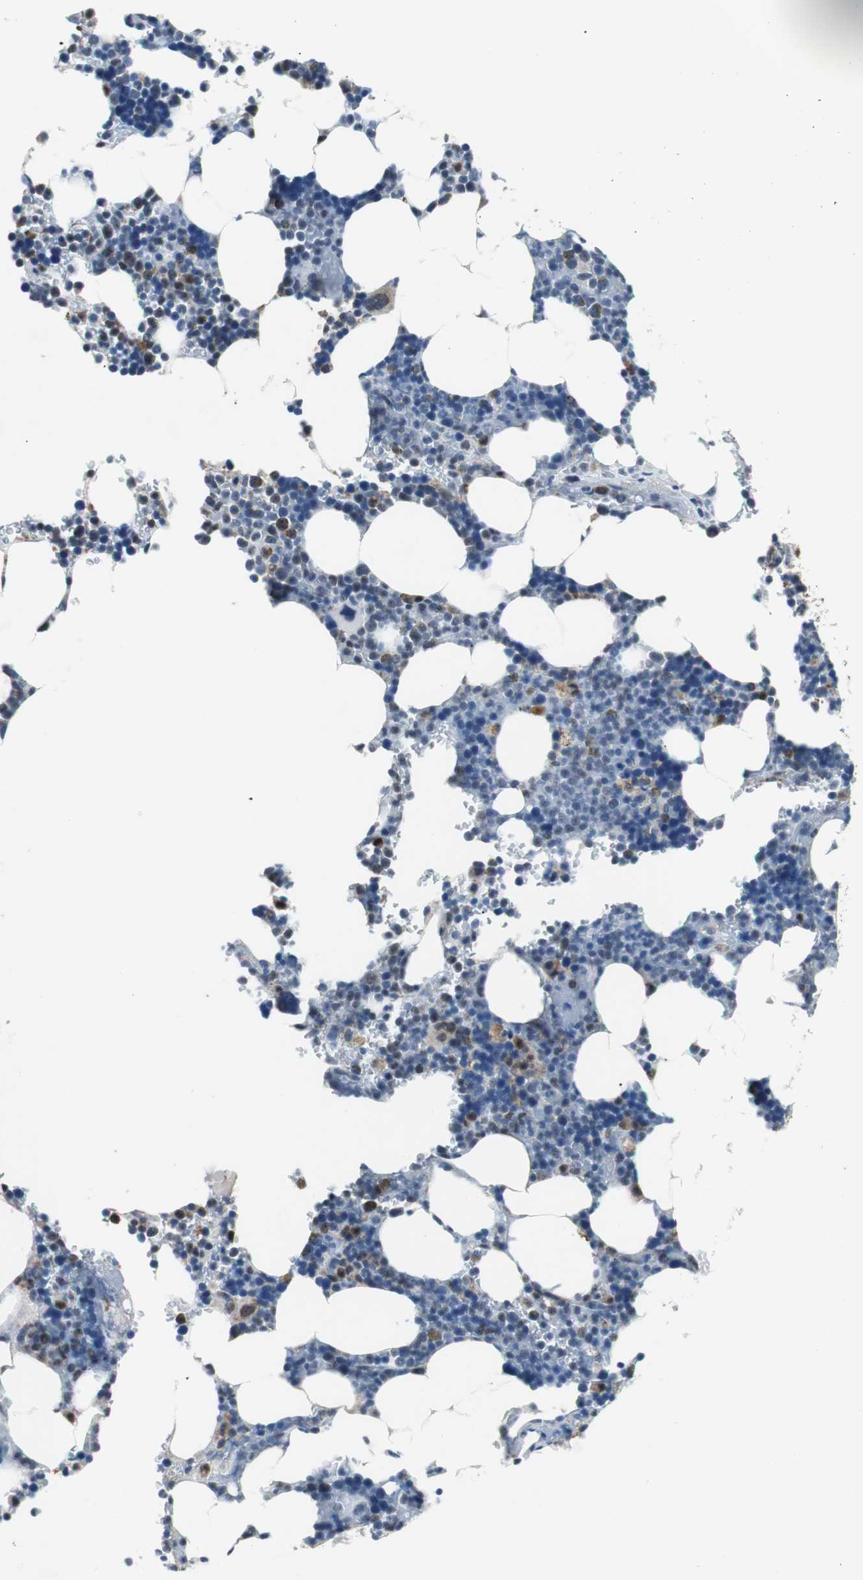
{"staining": {"intensity": "strong", "quantity": "25%-75%", "location": "cytoplasmic/membranous"}, "tissue": "bone marrow", "cell_type": "Hematopoietic cells", "image_type": "normal", "snomed": [{"axis": "morphology", "description": "Normal tissue, NOS"}, {"axis": "topography", "description": "Bone marrow"}], "caption": "DAB immunohistochemical staining of unremarkable human bone marrow demonstrates strong cytoplasmic/membranous protein expression in about 25%-75% of hematopoietic cells.", "gene": "PITRM1", "patient": {"sex": "female", "age": 73}}